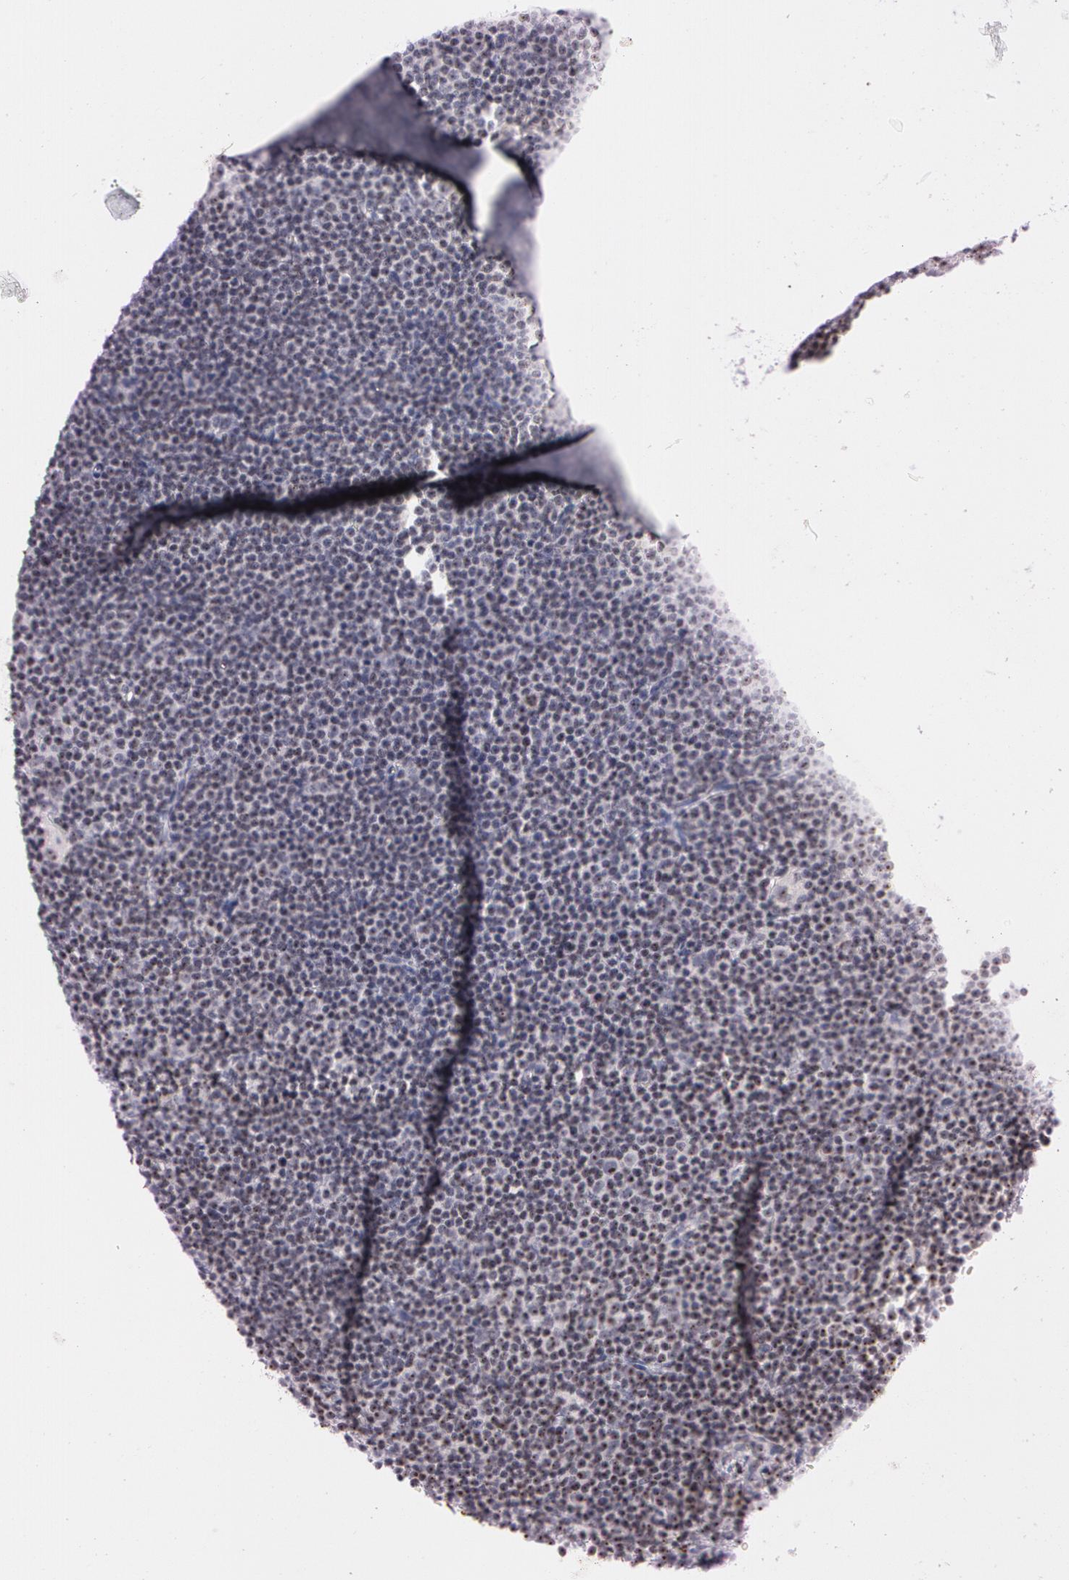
{"staining": {"intensity": "negative", "quantity": "none", "location": "none"}, "tissue": "lymphoma", "cell_type": "Tumor cells", "image_type": "cancer", "snomed": [{"axis": "morphology", "description": "Malignant lymphoma, non-Hodgkin's type, Low grade"}, {"axis": "topography", "description": "Lymph node"}], "caption": "High power microscopy histopathology image of an immunohistochemistry histopathology image of low-grade malignant lymphoma, non-Hodgkin's type, revealing no significant expression in tumor cells. The staining was performed using DAB to visualize the protein expression in brown, while the nuclei were stained in blue with hematoxylin (Magnification: 20x).", "gene": "FBL", "patient": {"sex": "female", "age": 69}}